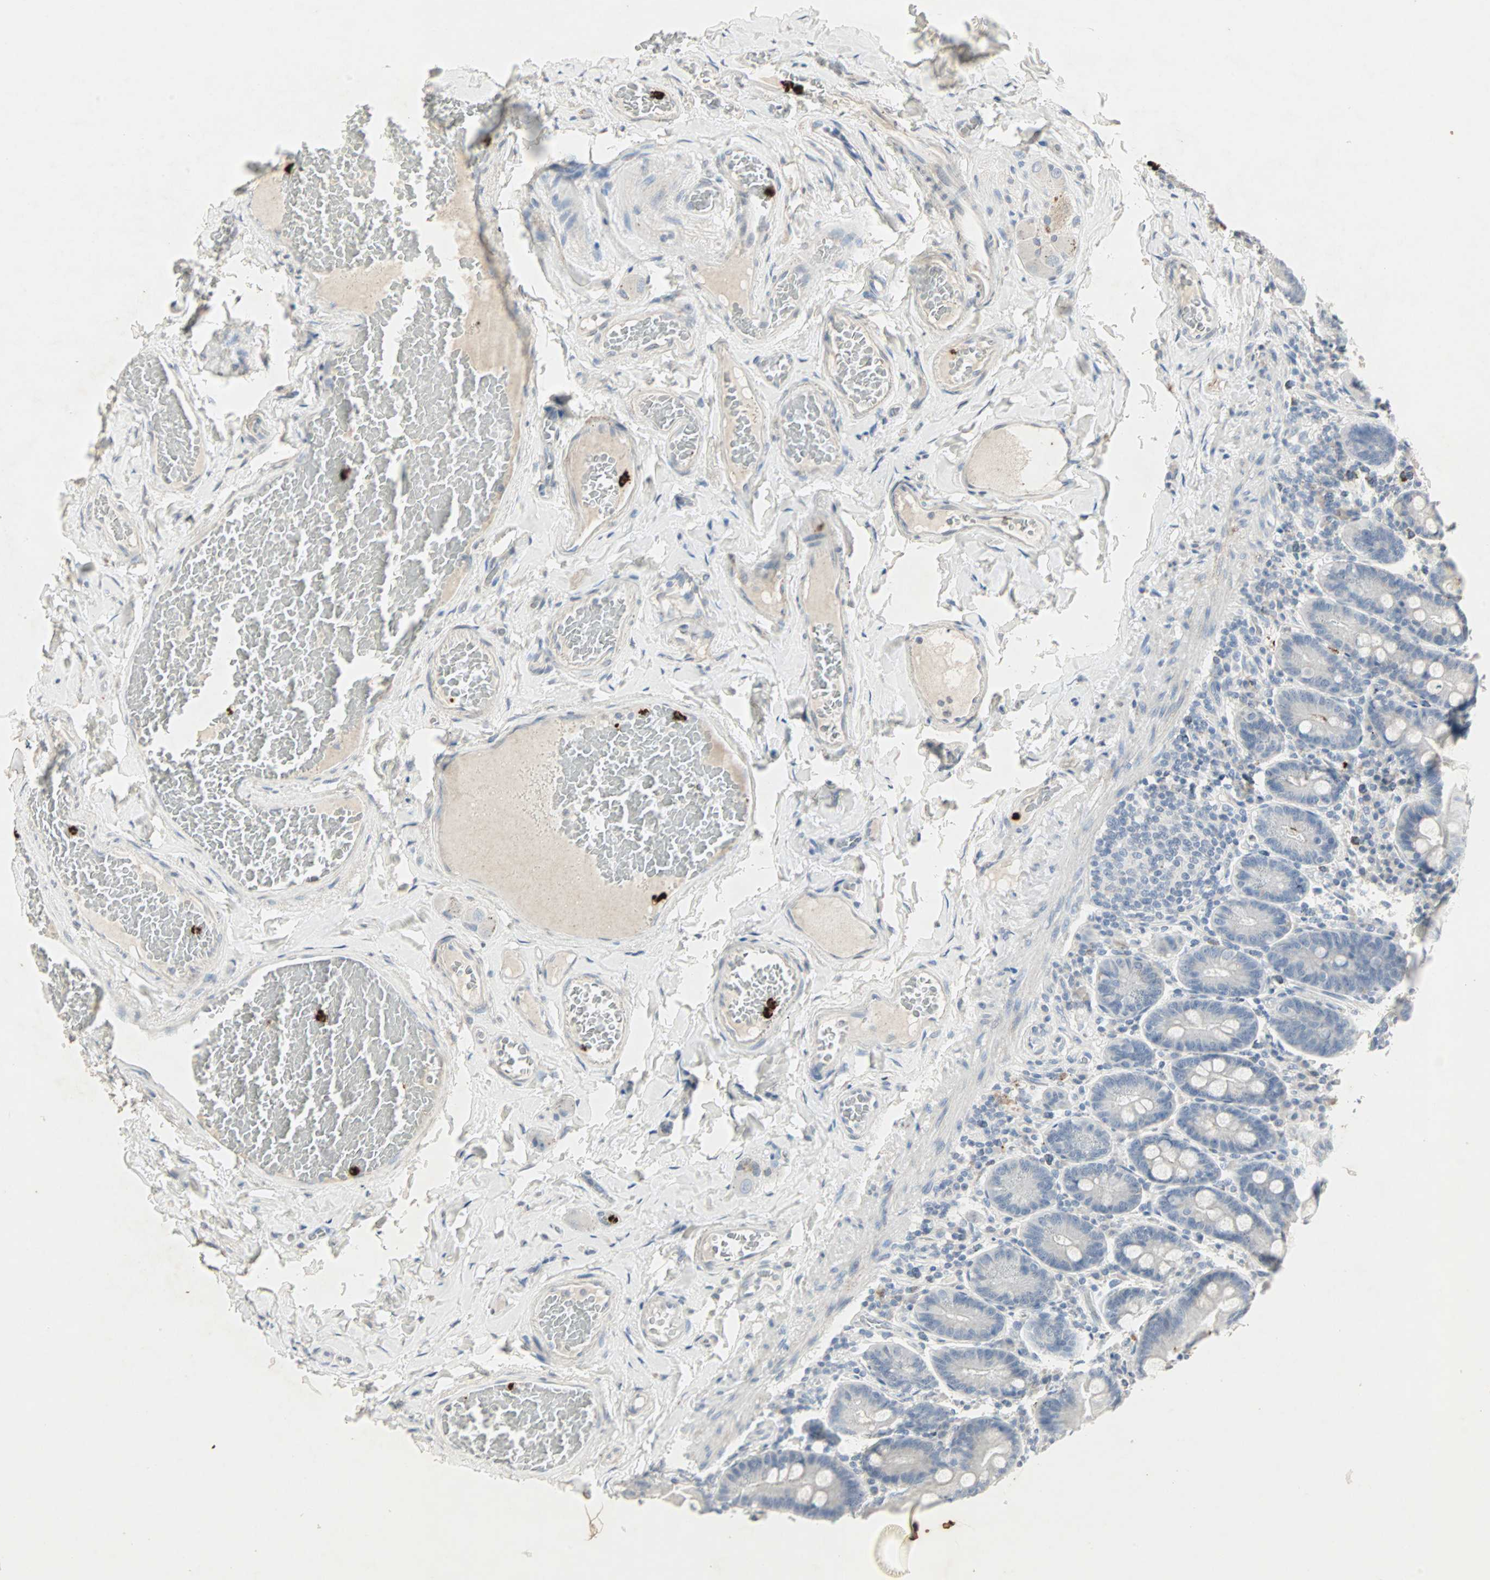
{"staining": {"intensity": "strong", "quantity": "<25%", "location": "cytoplasmic/membranous"}, "tissue": "duodenum", "cell_type": "Glandular cells", "image_type": "normal", "snomed": [{"axis": "morphology", "description": "Normal tissue, NOS"}, {"axis": "topography", "description": "Duodenum"}], "caption": "Immunohistochemistry (IHC) photomicrograph of normal duodenum stained for a protein (brown), which reveals medium levels of strong cytoplasmic/membranous expression in about <25% of glandular cells.", "gene": "CEACAM6", "patient": {"sex": "male", "age": 66}}